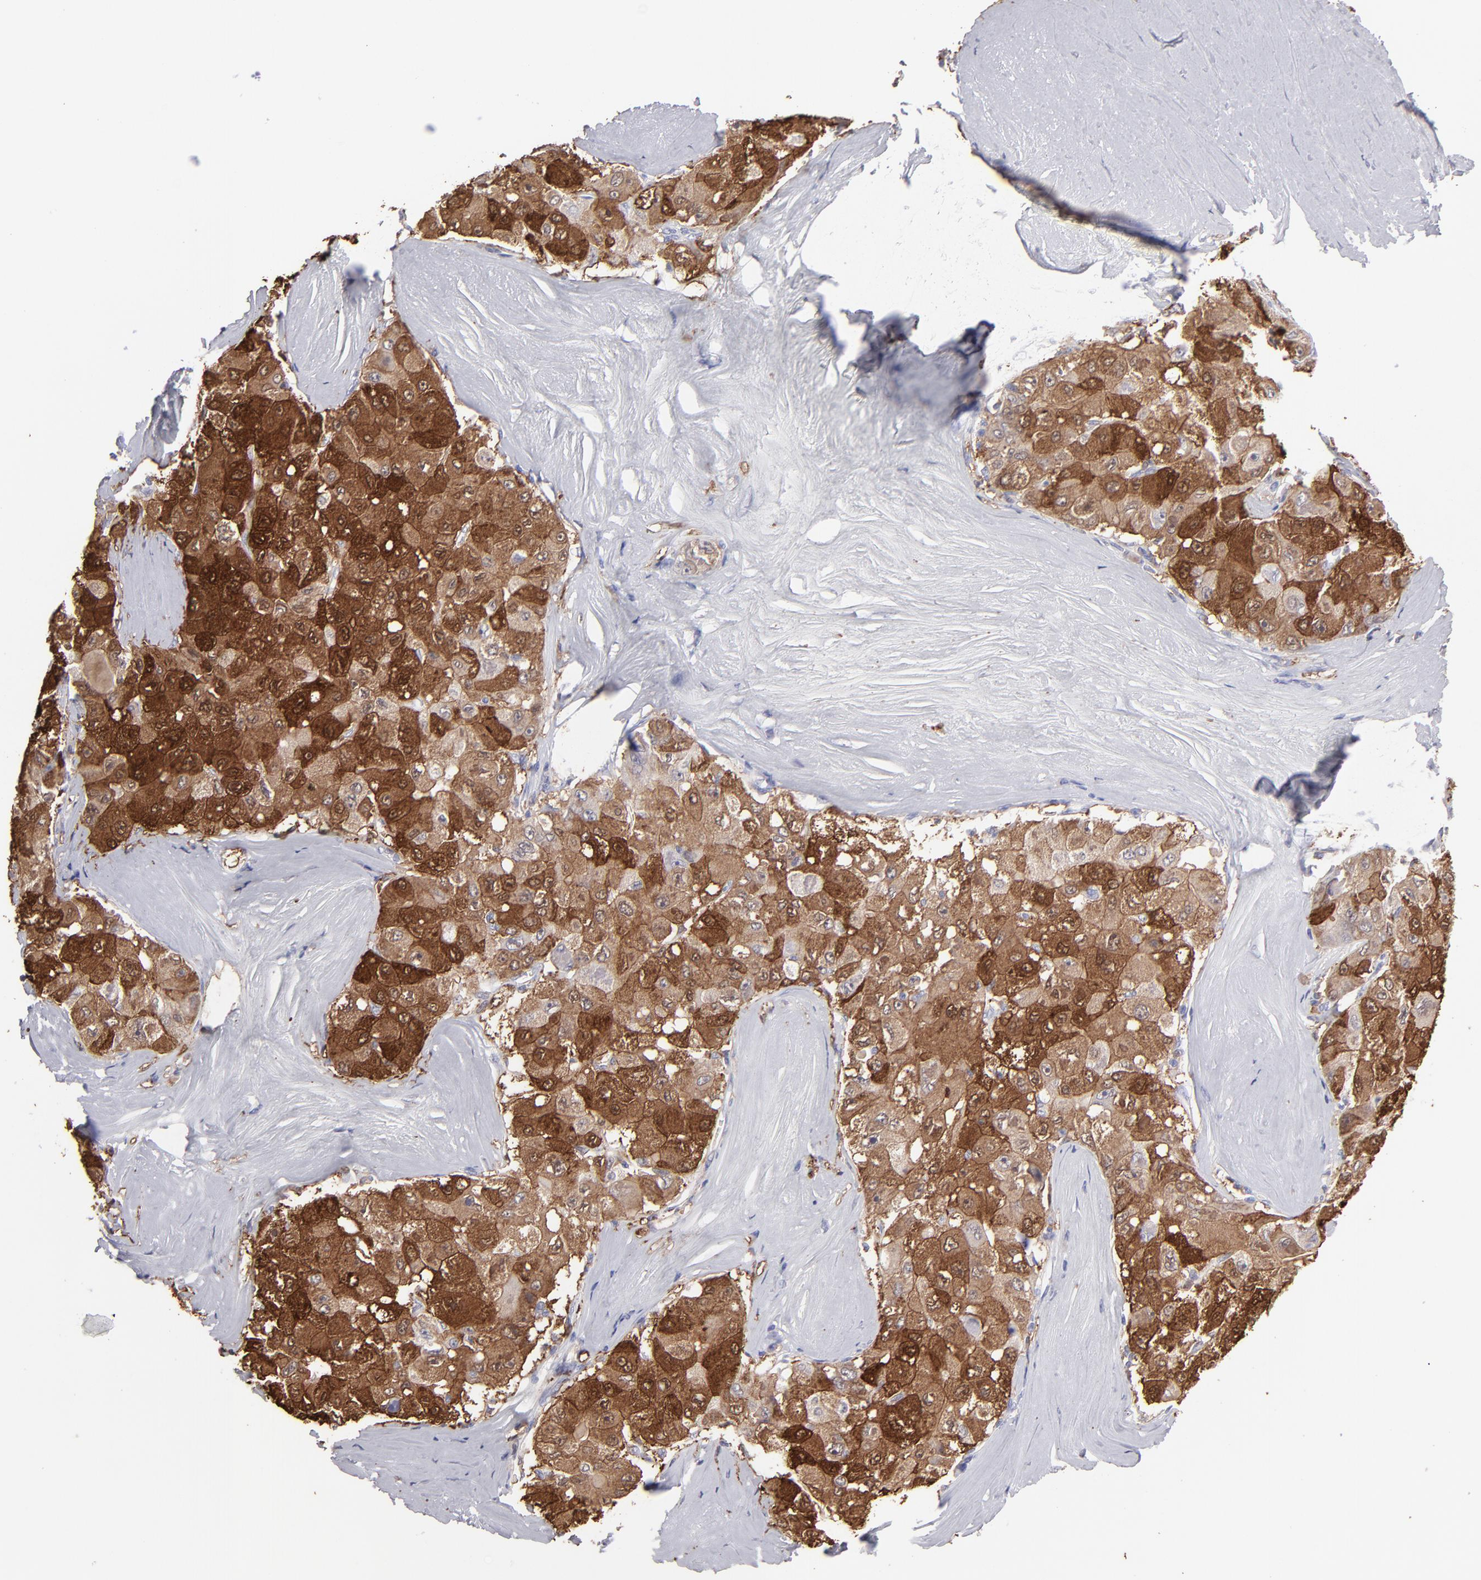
{"staining": {"intensity": "strong", "quantity": ">75%", "location": "cytoplasmic/membranous"}, "tissue": "liver cancer", "cell_type": "Tumor cells", "image_type": "cancer", "snomed": [{"axis": "morphology", "description": "Carcinoma, Hepatocellular, NOS"}, {"axis": "topography", "description": "Liver"}], "caption": "The image demonstrates immunohistochemical staining of hepatocellular carcinoma (liver). There is strong cytoplasmic/membranous positivity is seen in about >75% of tumor cells.", "gene": "ALDOB", "patient": {"sex": "male", "age": 80}}